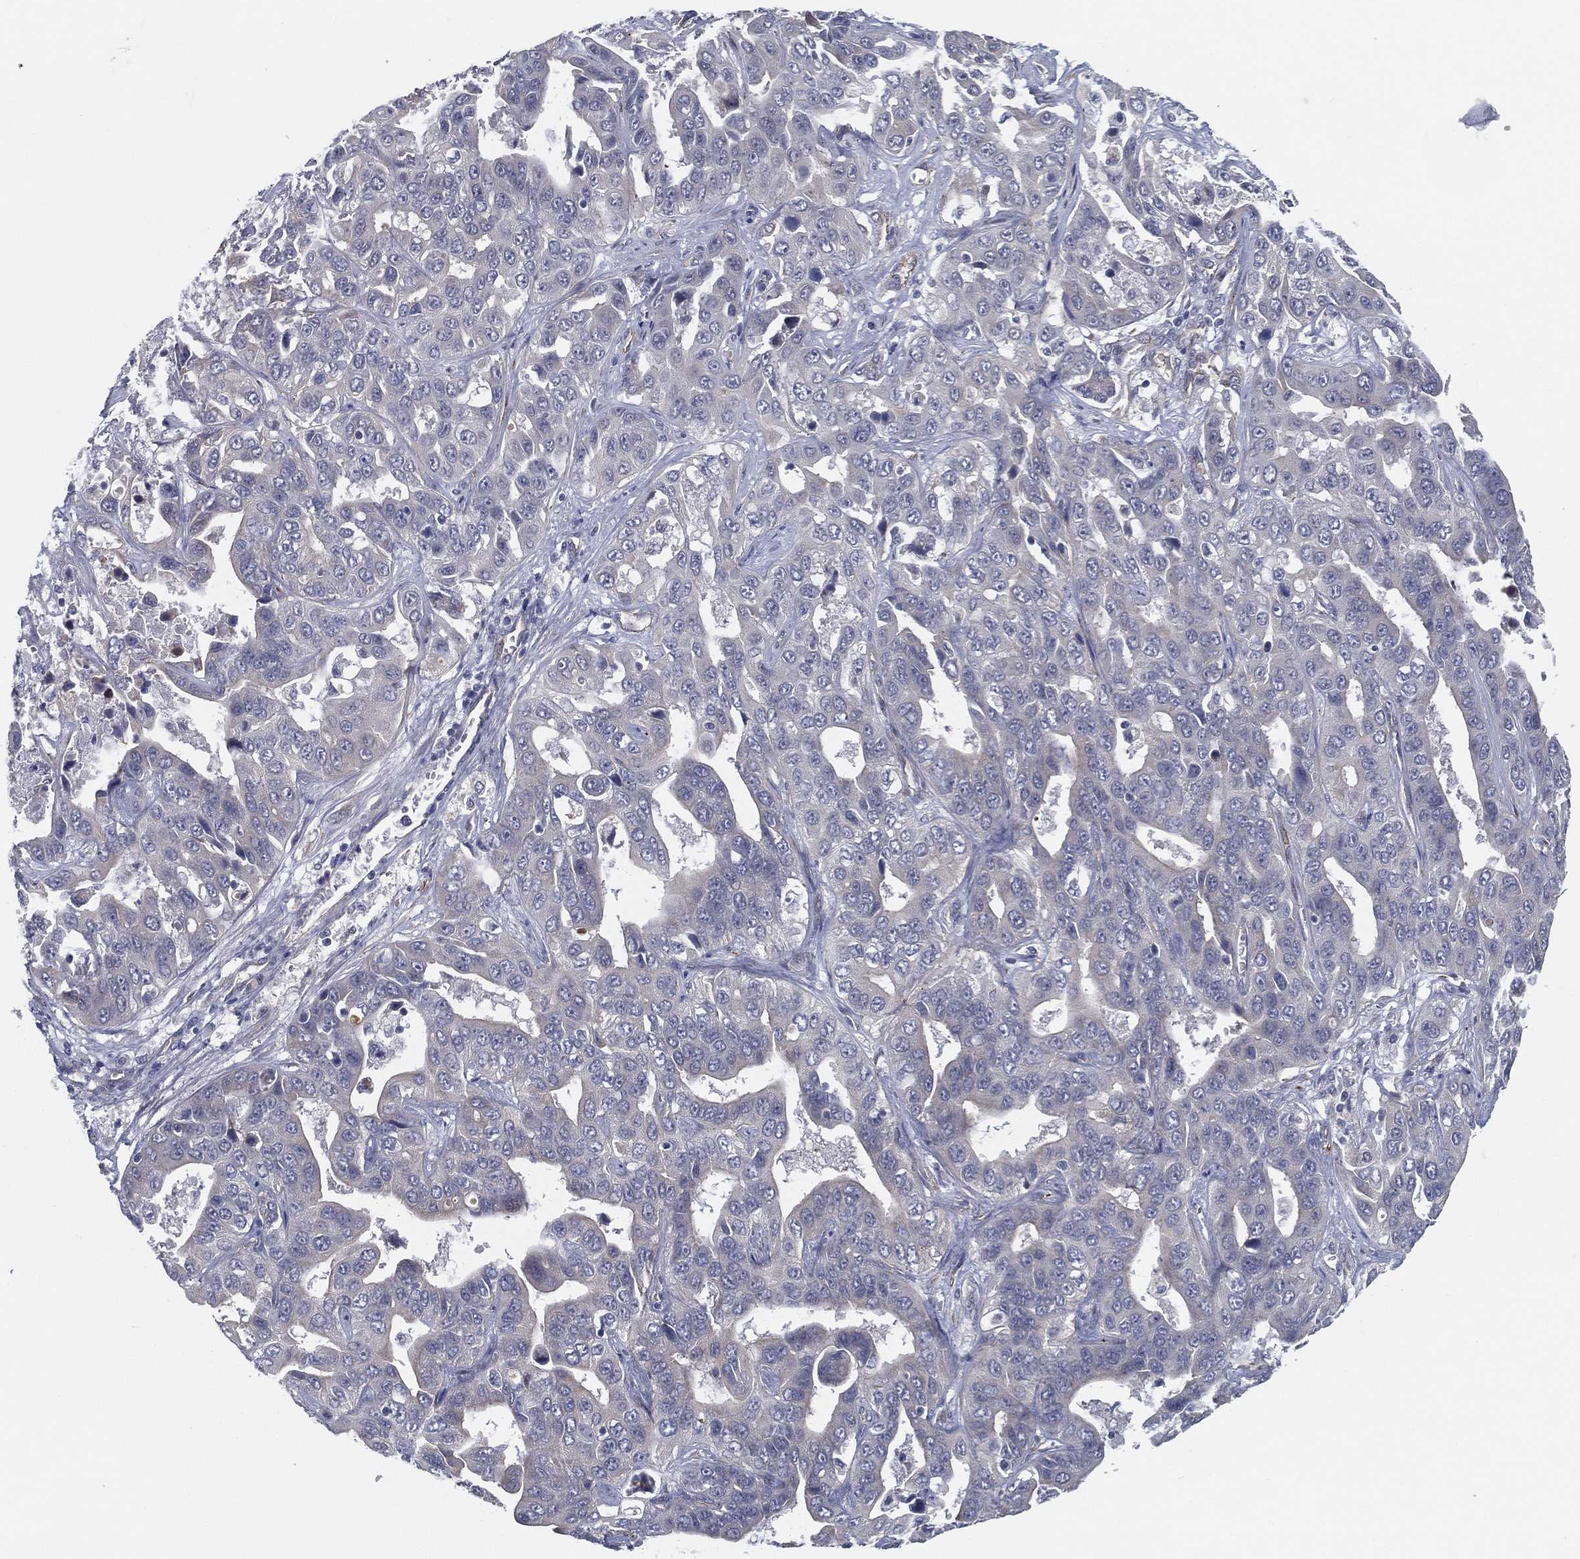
{"staining": {"intensity": "negative", "quantity": "none", "location": "none"}, "tissue": "liver cancer", "cell_type": "Tumor cells", "image_type": "cancer", "snomed": [{"axis": "morphology", "description": "Cholangiocarcinoma"}, {"axis": "topography", "description": "Liver"}], "caption": "Human liver cholangiocarcinoma stained for a protein using immunohistochemistry (IHC) demonstrates no expression in tumor cells.", "gene": "LRRC56", "patient": {"sex": "female", "age": 52}}